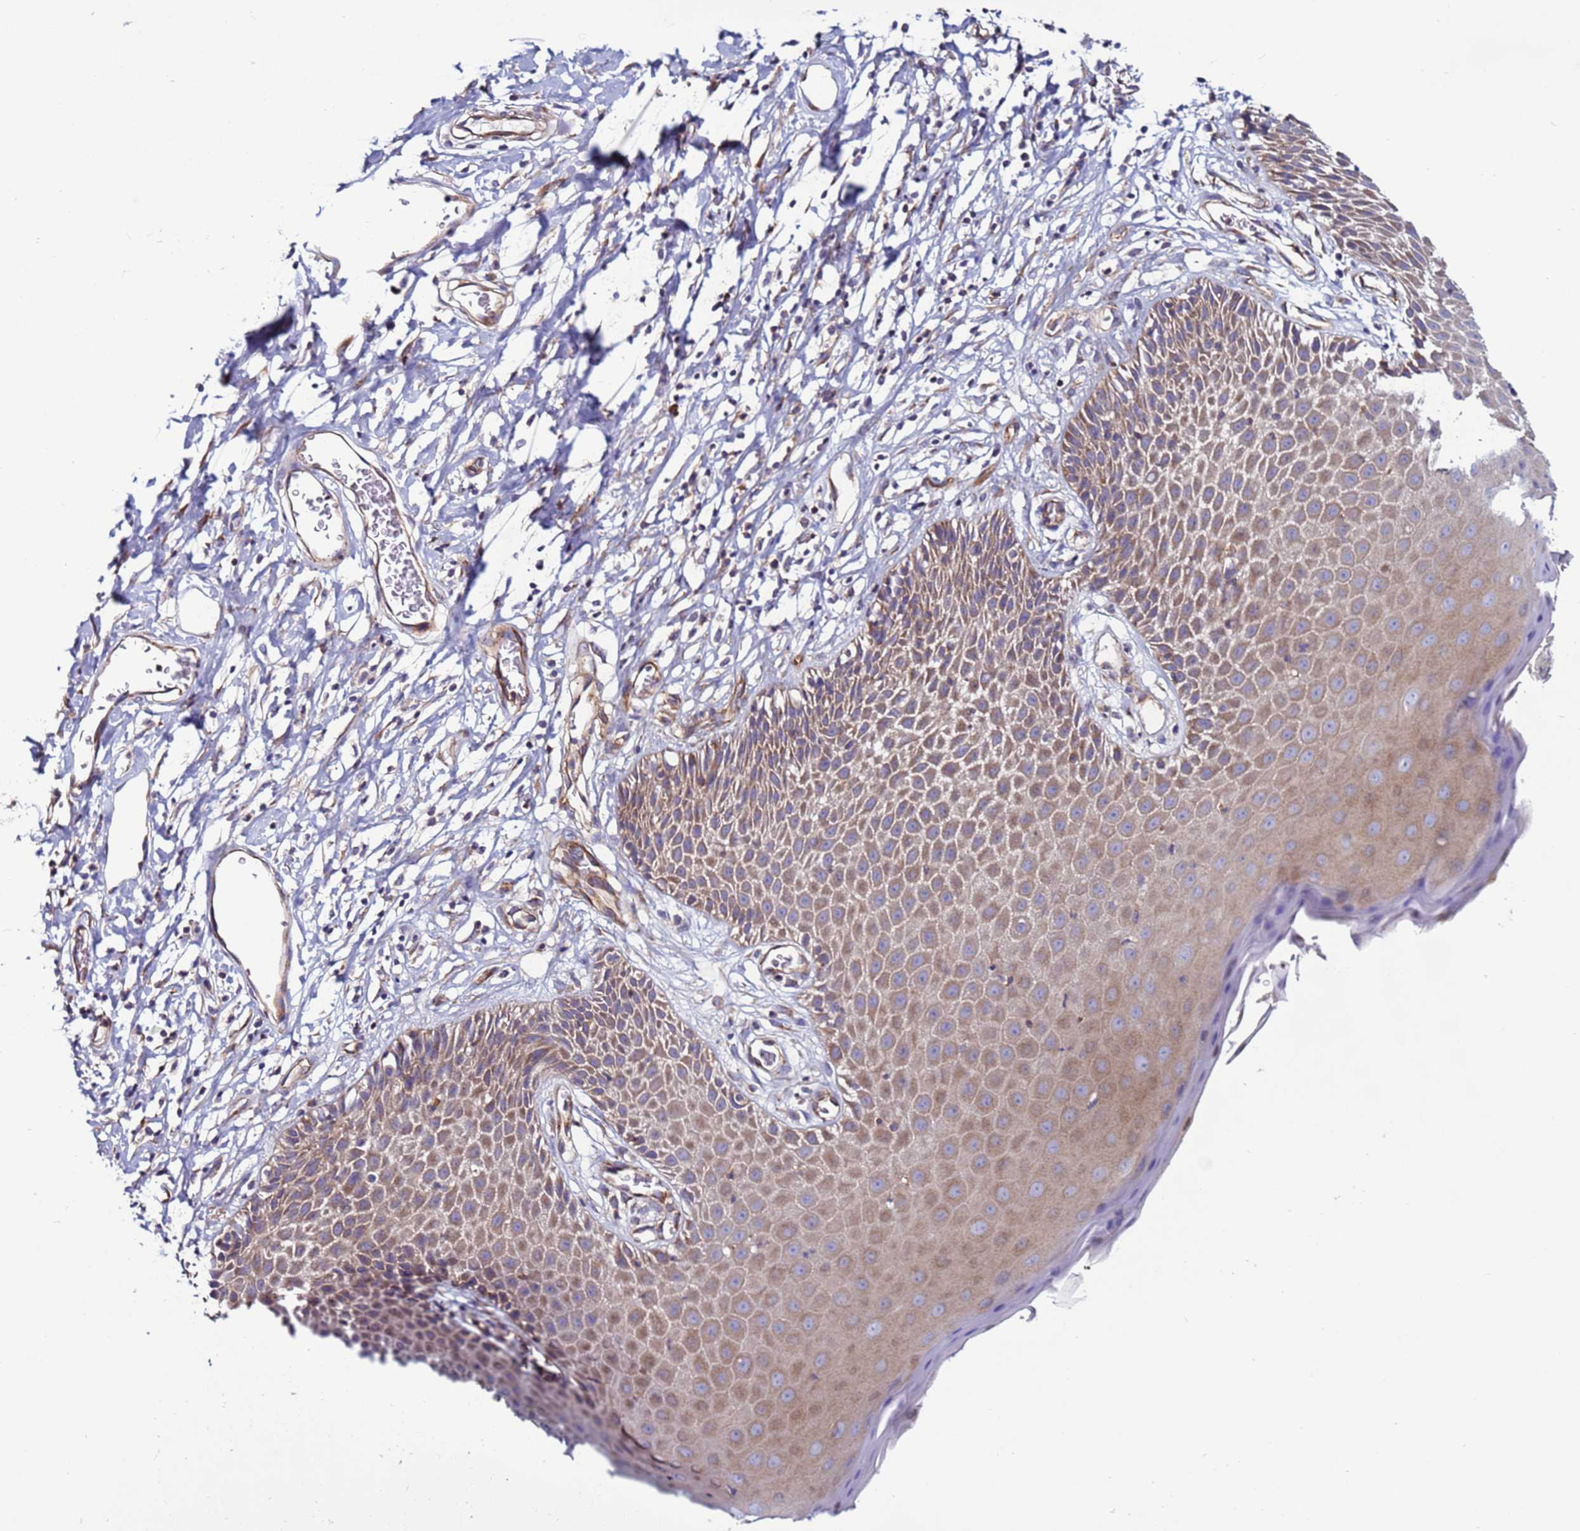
{"staining": {"intensity": "moderate", "quantity": ">75%", "location": "cytoplasmic/membranous"}, "tissue": "skin", "cell_type": "Epidermal cells", "image_type": "normal", "snomed": [{"axis": "morphology", "description": "Normal tissue, NOS"}, {"axis": "topography", "description": "Vulva"}], "caption": "This histopathology image reveals unremarkable skin stained with IHC to label a protein in brown. The cytoplasmic/membranous of epidermal cells show moderate positivity for the protein. Nuclei are counter-stained blue.", "gene": "EFCAB8", "patient": {"sex": "female", "age": 68}}